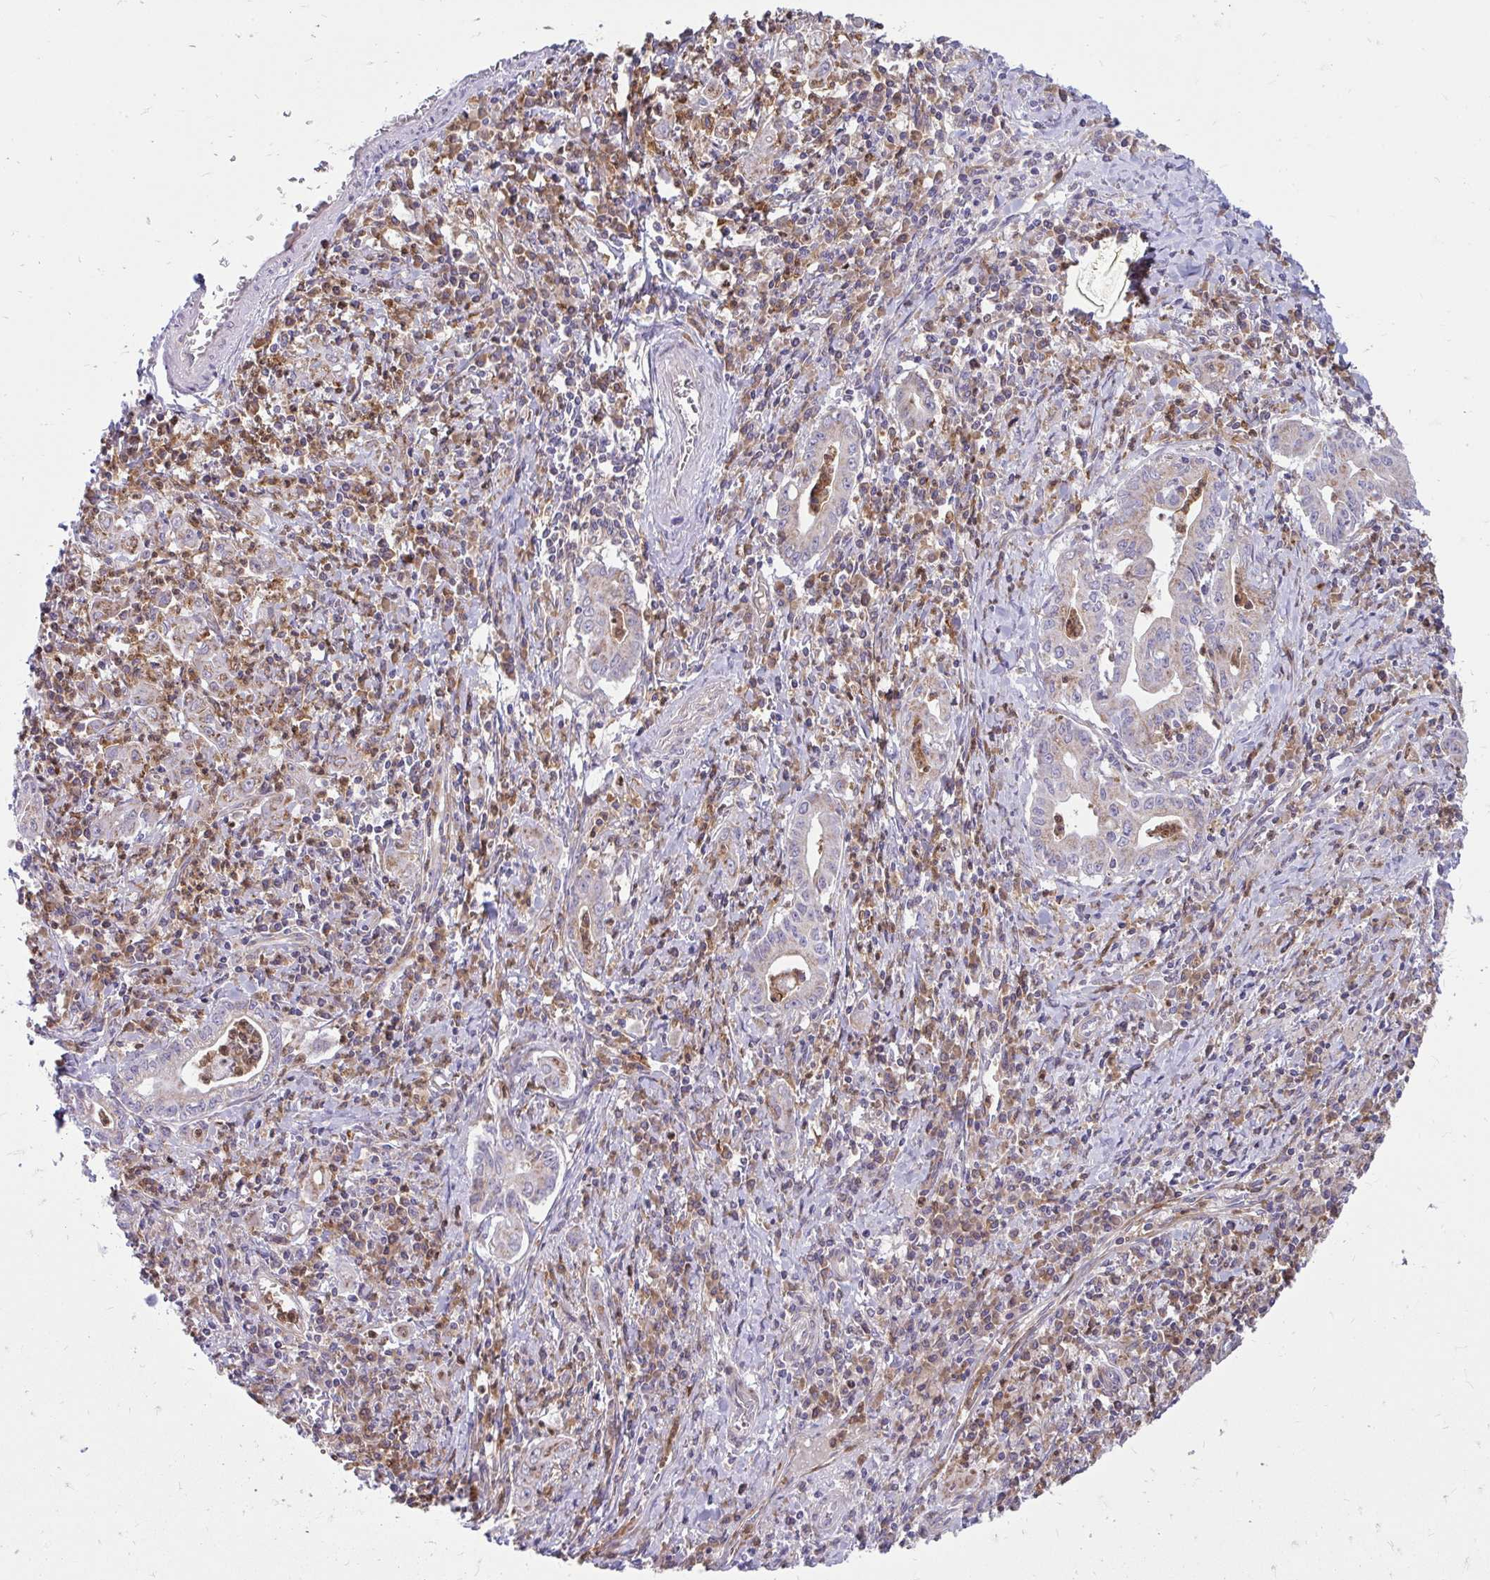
{"staining": {"intensity": "negative", "quantity": "none", "location": "none"}, "tissue": "stomach cancer", "cell_type": "Tumor cells", "image_type": "cancer", "snomed": [{"axis": "morphology", "description": "Adenocarcinoma, NOS"}, {"axis": "topography", "description": "Stomach, upper"}], "caption": "Immunohistochemical staining of human stomach adenocarcinoma displays no significant staining in tumor cells.", "gene": "ASAP1", "patient": {"sex": "female", "age": 79}}